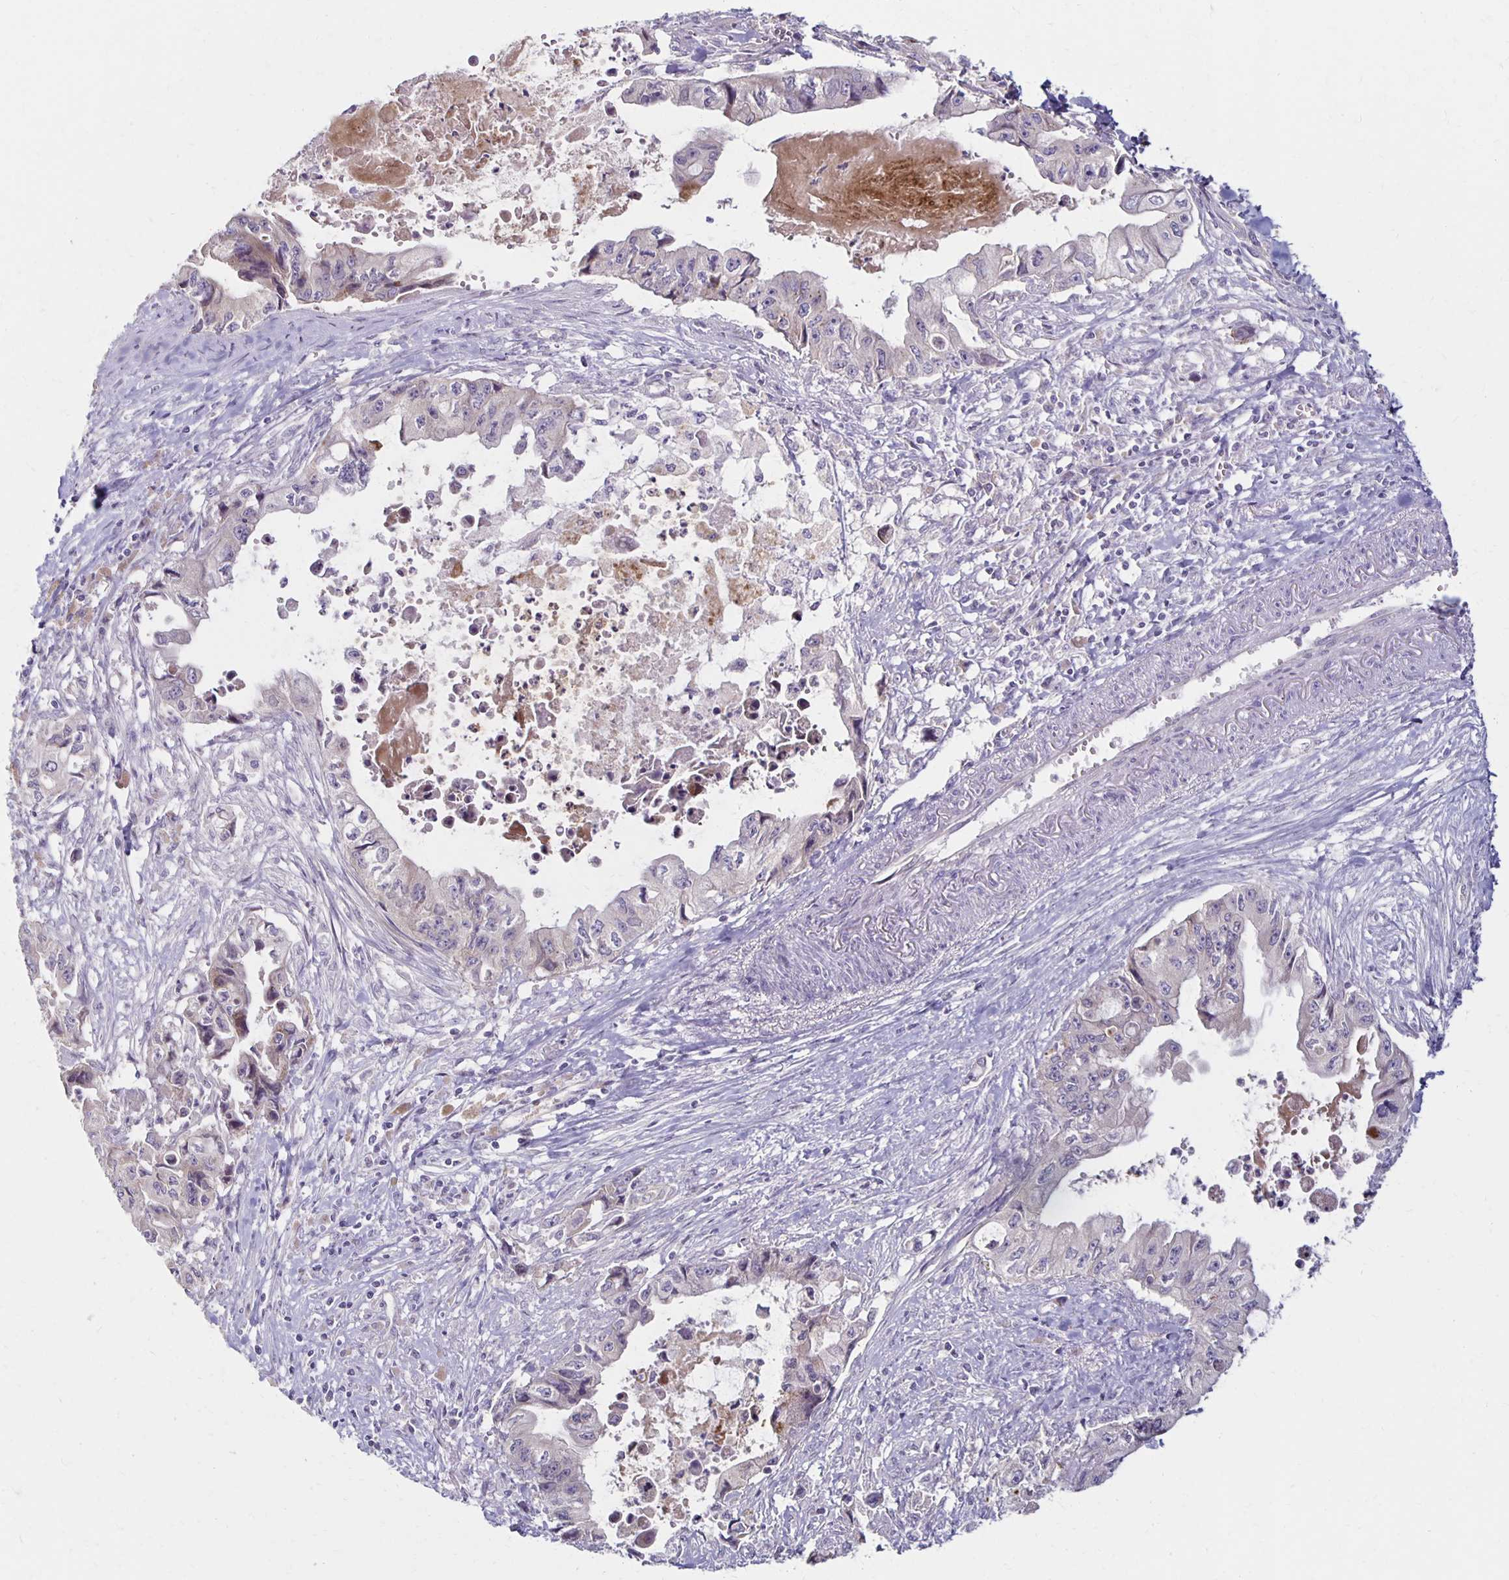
{"staining": {"intensity": "negative", "quantity": "none", "location": "none"}, "tissue": "pancreatic cancer", "cell_type": "Tumor cells", "image_type": "cancer", "snomed": [{"axis": "morphology", "description": "Adenocarcinoma, NOS"}, {"axis": "topography", "description": "Pancreas"}], "caption": "This photomicrograph is of adenocarcinoma (pancreatic) stained with IHC to label a protein in brown with the nuclei are counter-stained blue. There is no expression in tumor cells.", "gene": "KATNBL1", "patient": {"sex": "male", "age": 66}}